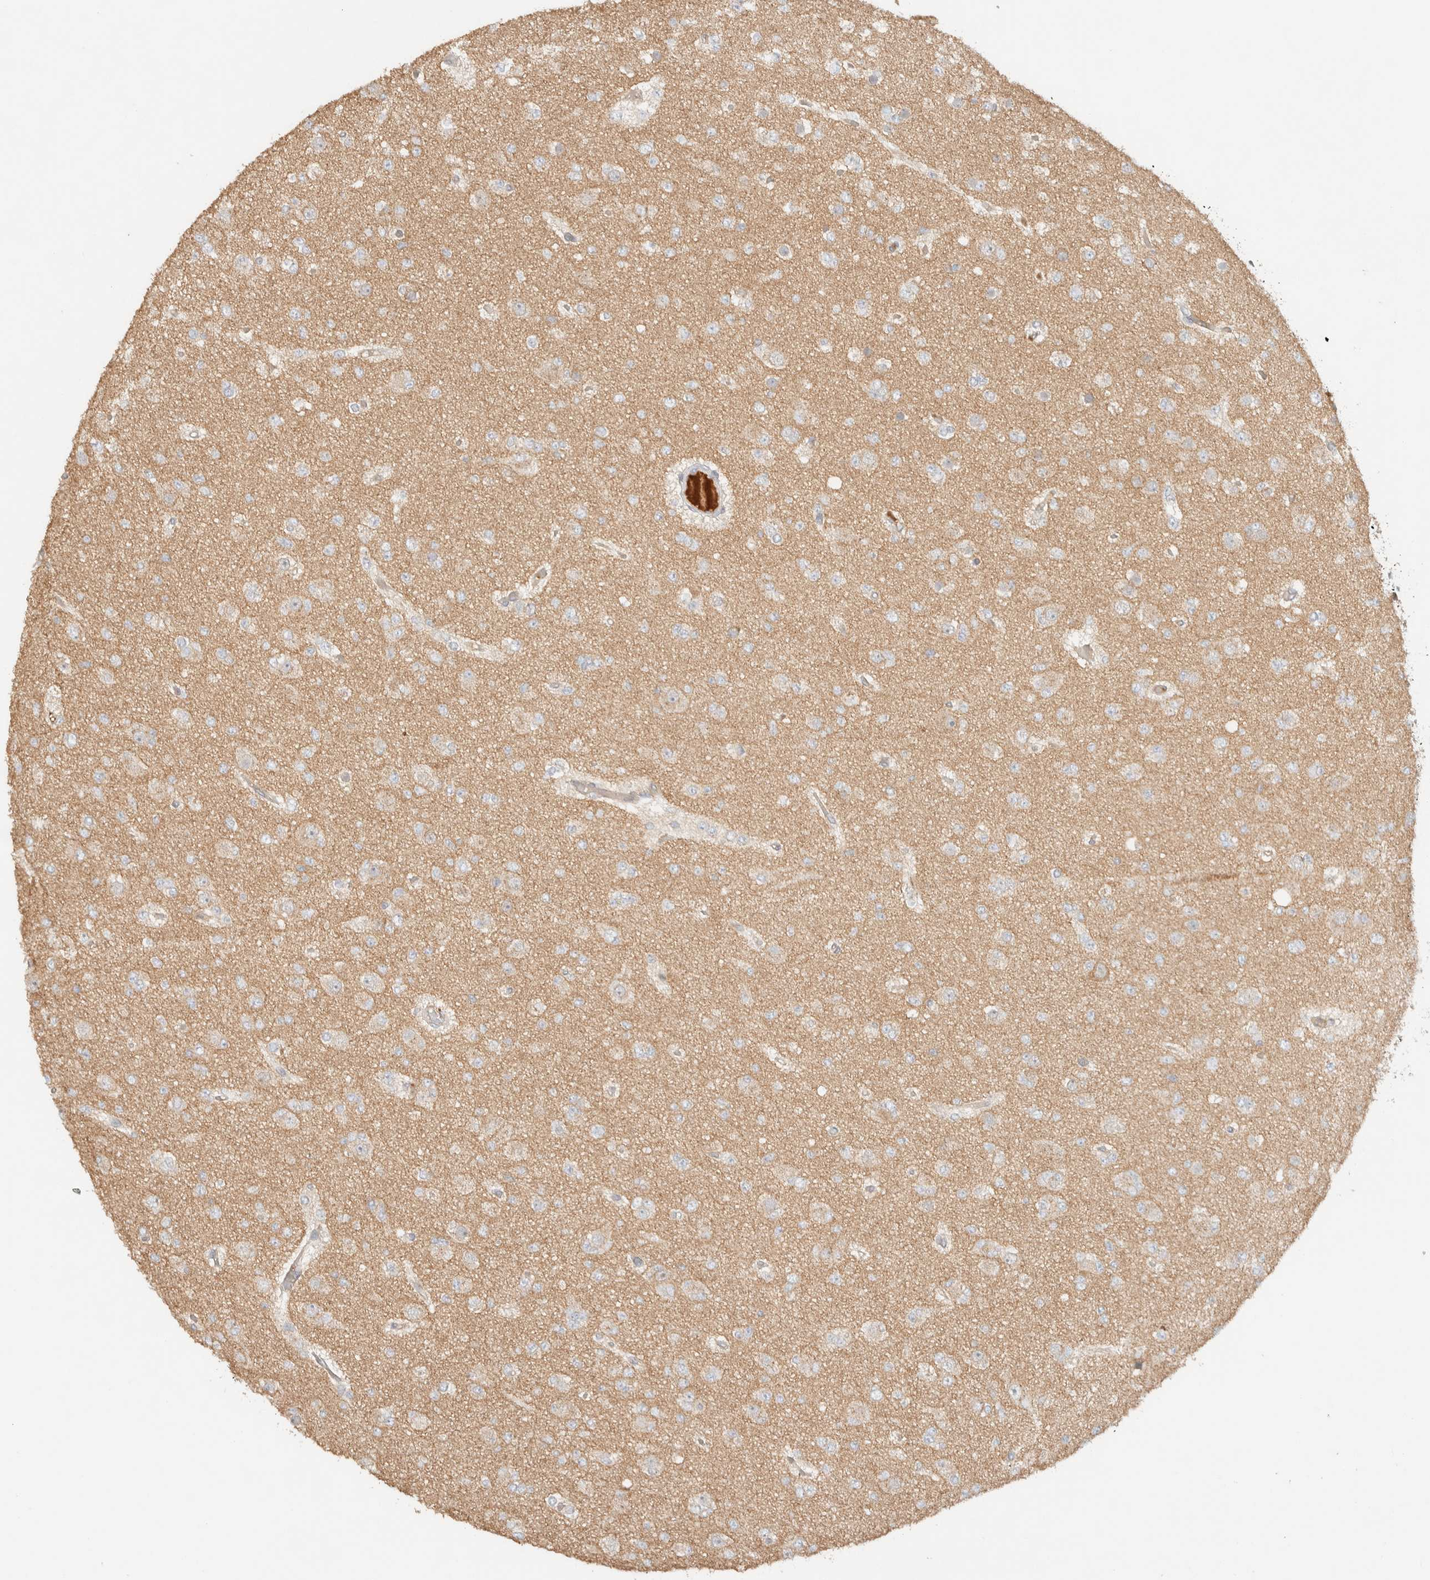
{"staining": {"intensity": "negative", "quantity": "none", "location": "none"}, "tissue": "glioma", "cell_type": "Tumor cells", "image_type": "cancer", "snomed": [{"axis": "morphology", "description": "Glioma, malignant, Low grade"}, {"axis": "topography", "description": "Brain"}], "caption": "The IHC micrograph has no significant staining in tumor cells of malignant low-grade glioma tissue.", "gene": "FAM167A", "patient": {"sex": "female", "age": 22}}